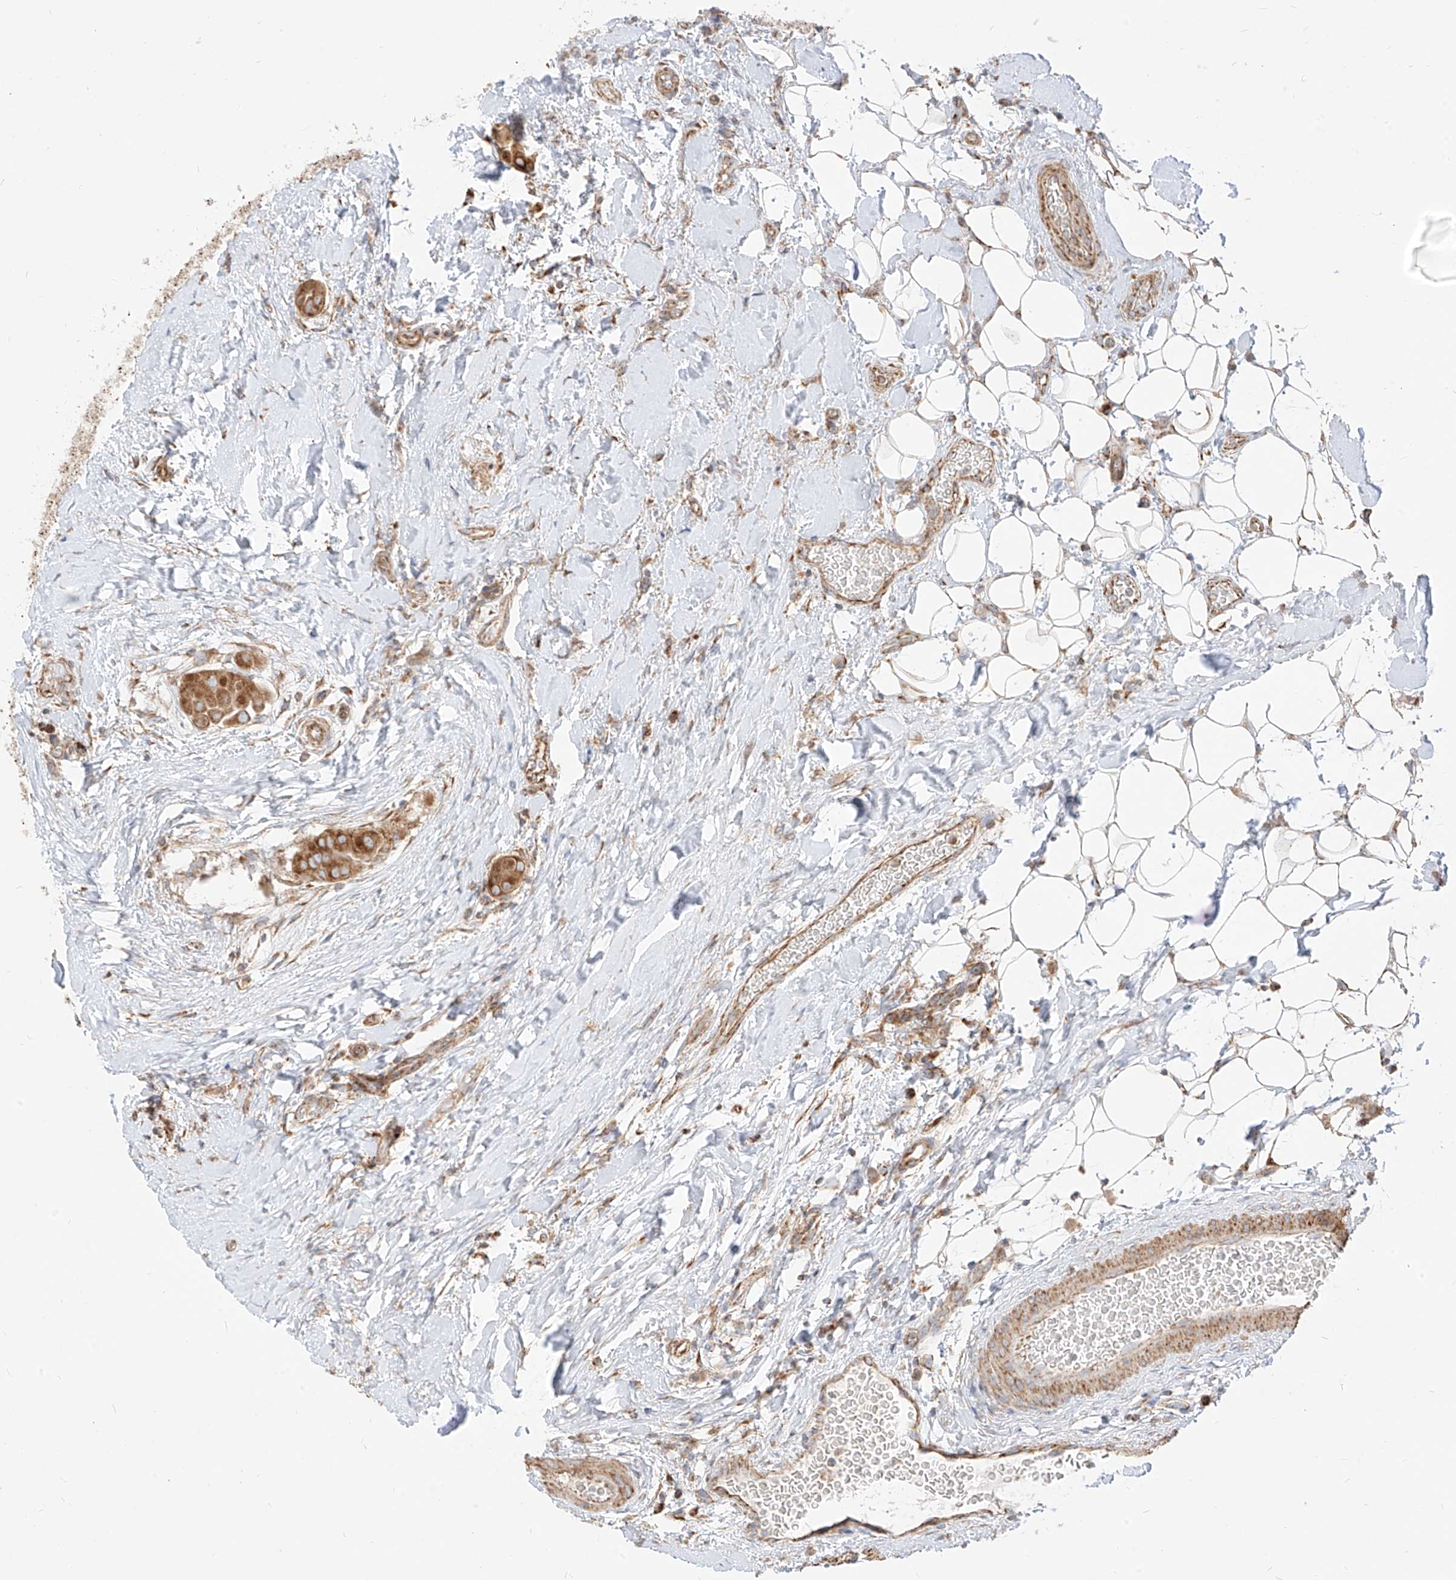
{"staining": {"intensity": "strong", "quantity": ">75%", "location": "cytoplasmic/membranous"}, "tissue": "thyroid cancer", "cell_type": "Tumor cells", "image_type": "cancer", "snomed": [{"axis": "morphology", "description": "Papillary adenocarcinoma, NOS"}, {"axis": "topography", "description": "Thyroid gland"}], "caption": "Tumor cells show strong cytoplasmic/membranous positivity in about >75% of cells in thyroid papillary adenocarcinoma. Using DAB (brown) and hematoxylin (blue) stains, captured at high magnification using brightfield microscopy.", "gene": "PLCL1", "patient": {"sex": "male", "age": 33}}